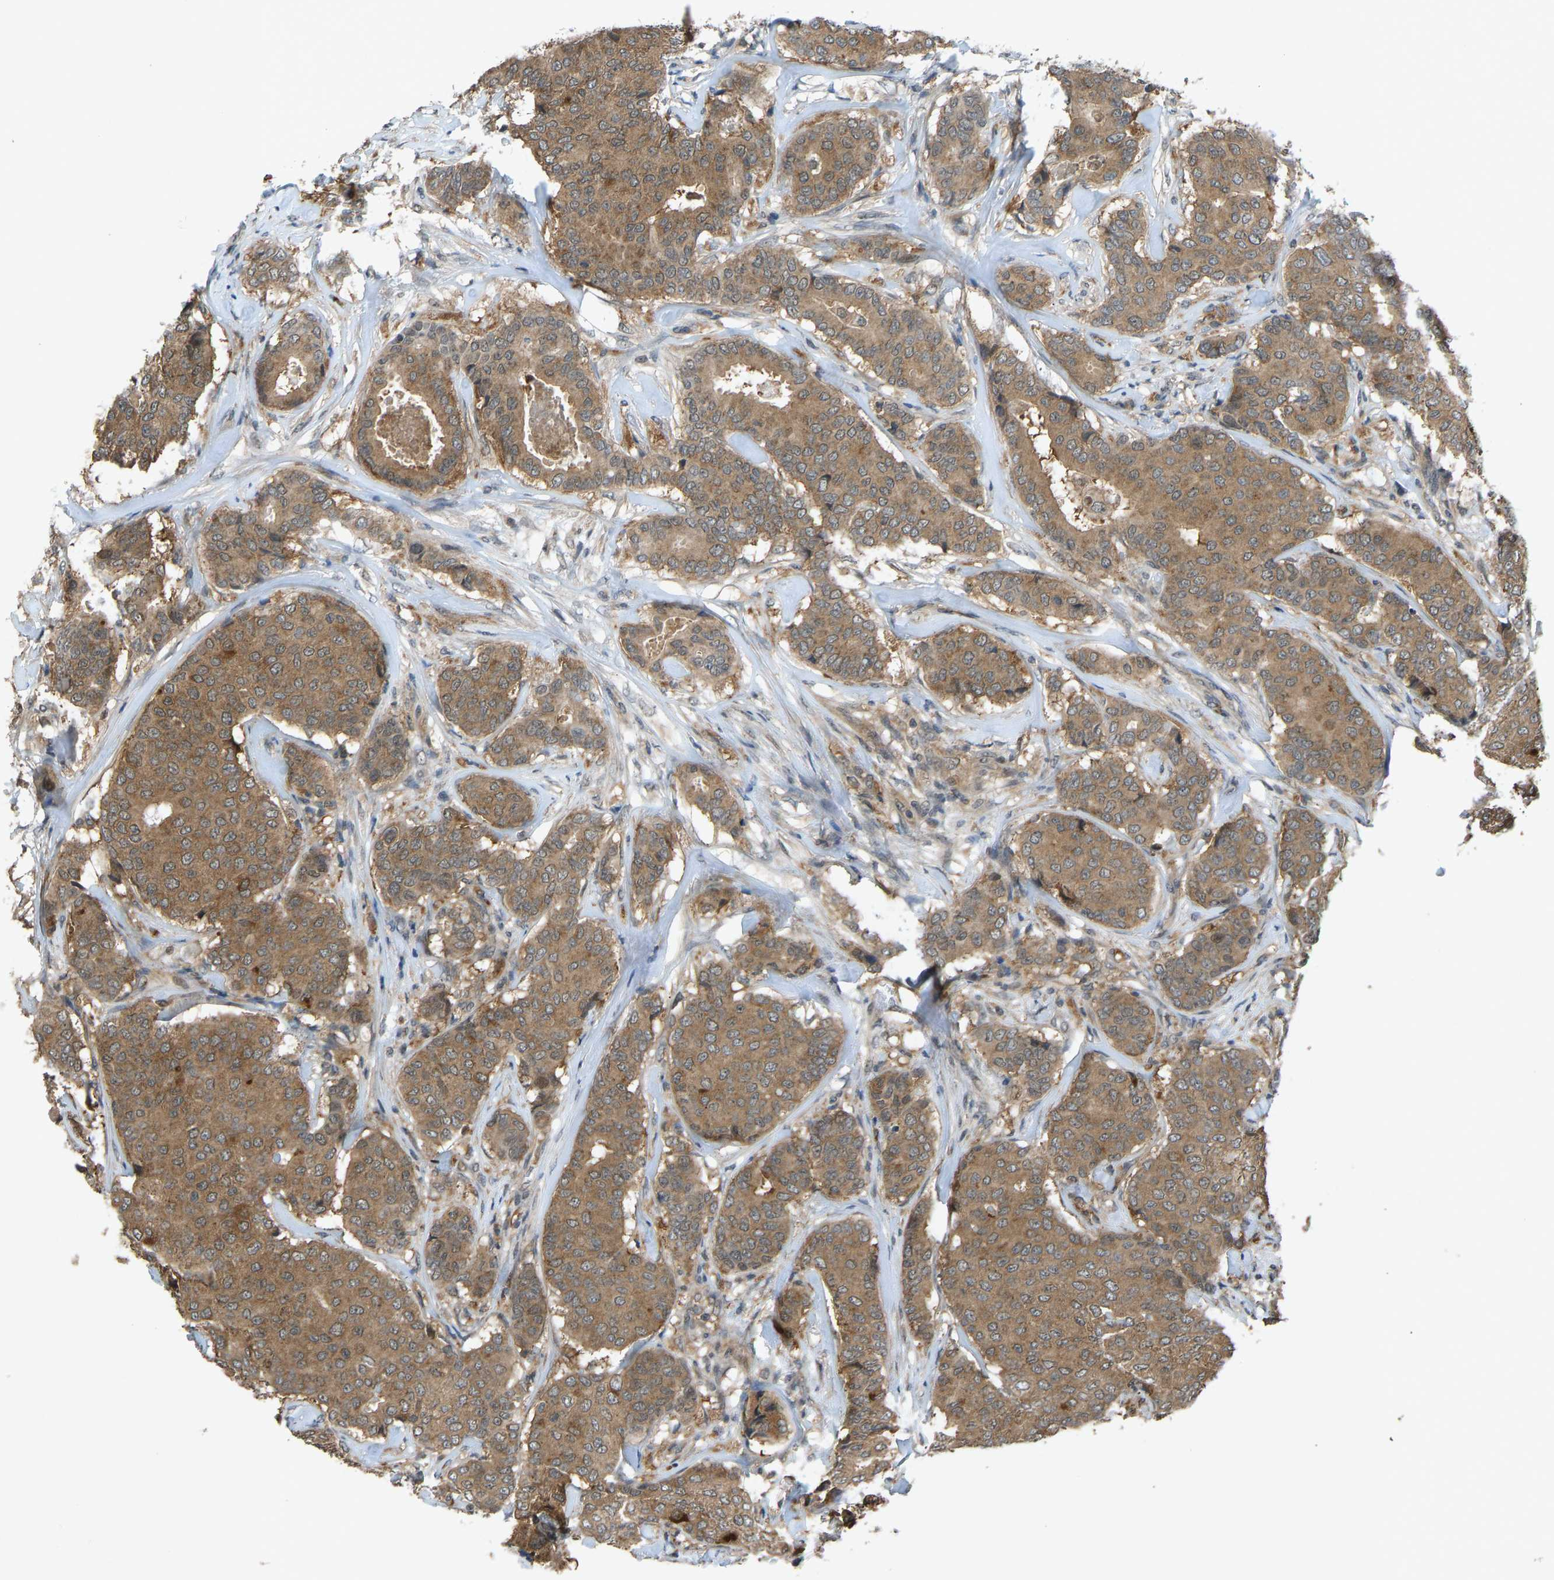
{"staining": {"intensity": "moderate", "quantity": ">75%", "location": "cytoplasmic/membranous"}, "tissue": "breast cancer", "cell_type": "Tumor cells", "image_type": "cancer", "snomed": [{"axis": "morphology", "description": "Duct carcinoma"}, {"axis": "topography", "description": "Breast"}], "caption": "Breast cancer stained with a brown dye exhibits moderate cytoplasmic/membranous positive positivity in about >75% of tumor cells.", "gene": "CCT8", "patient": {"sex": "female", "age": 75}}